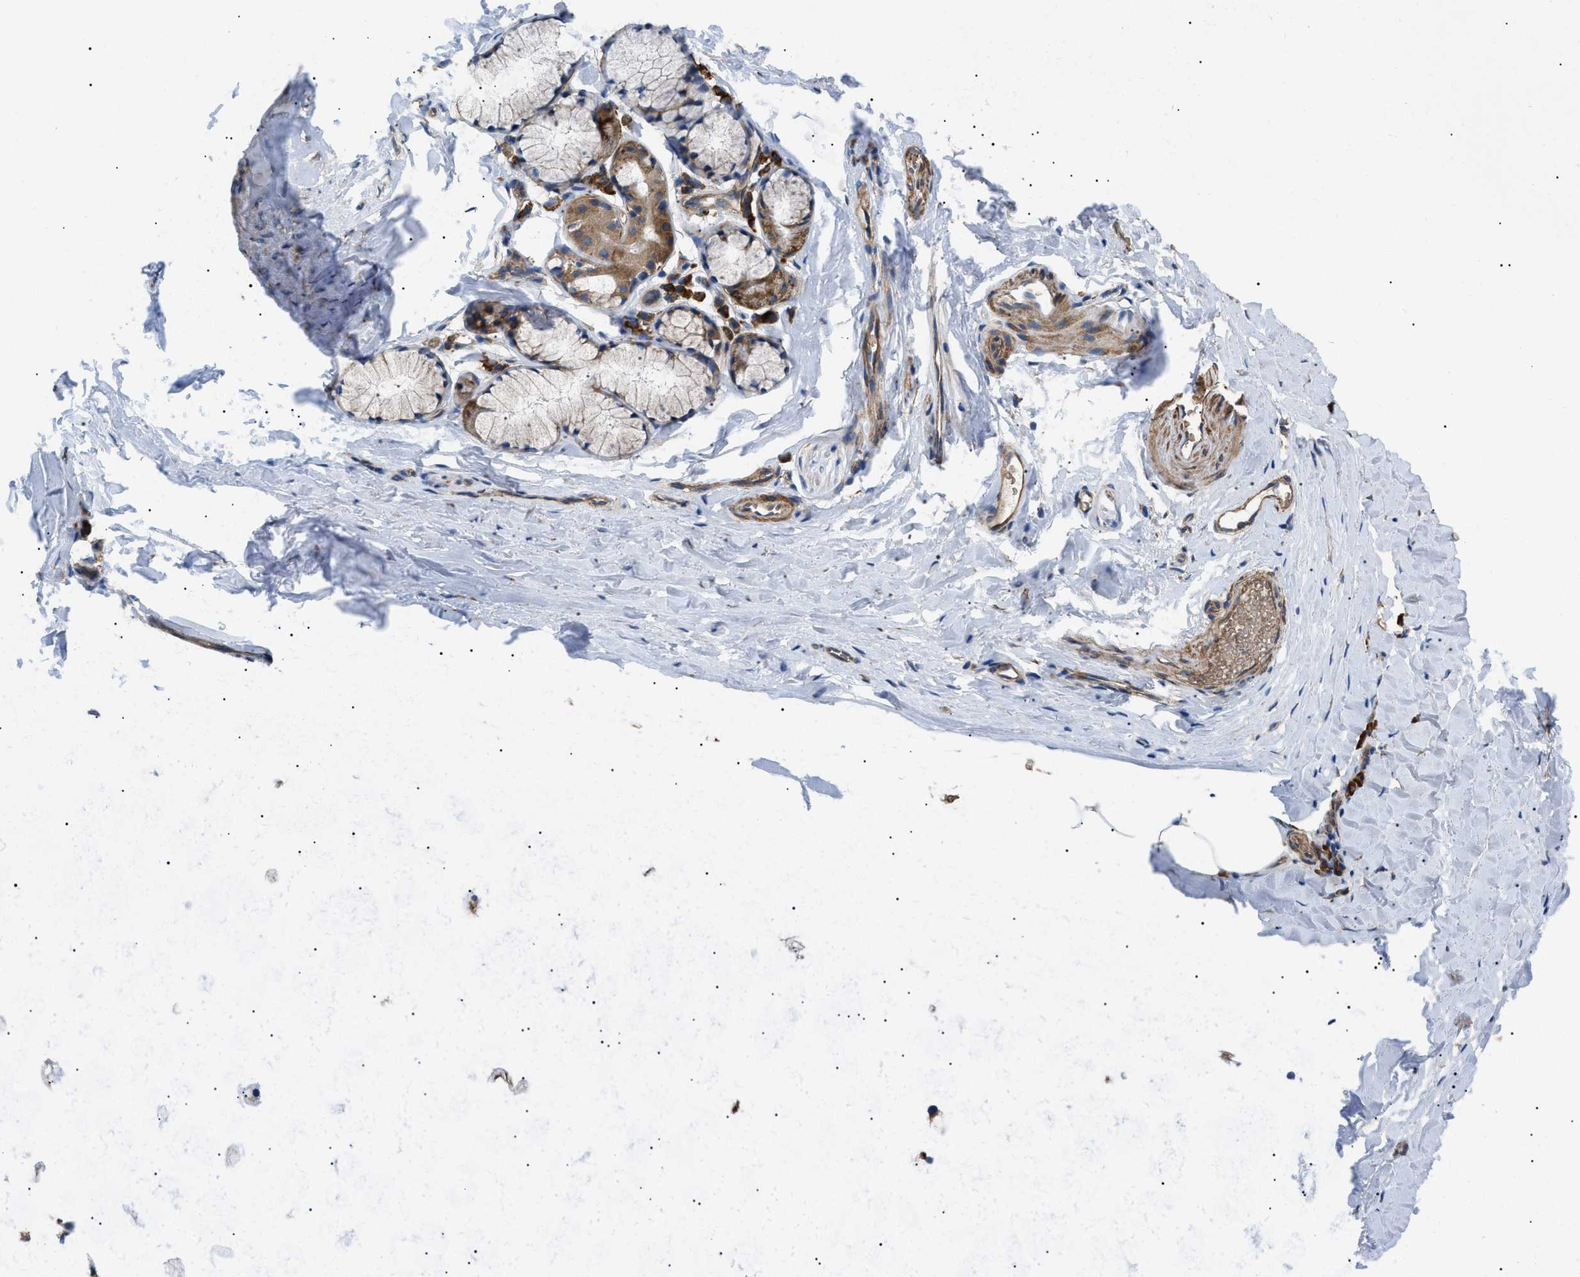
{"staining": {"intensity": "weak", "quantity": "25%-75%", "location": "cytoplasmic/membranous"}, "tissue": "adipose tissue", "cell_type": "Adipocytes", "image_type": "normal", "snomed": [{"axis": "morphology", "description": "Normal tissue, NOS"}, {"axis": "topography", "description": "Cartilage tissue"}, {"axis": "topography", "description": "Bronchus"}], "caption": "An immunohistochemistry (IHC) image of unremarkable tissue is shown. Protein staining in brown highlights weak cytoplasmic/membranous positivity in adipose tissue within adipocytes.", "gene": "MYO10", "patient": {"sex": "female", "age": 53}}